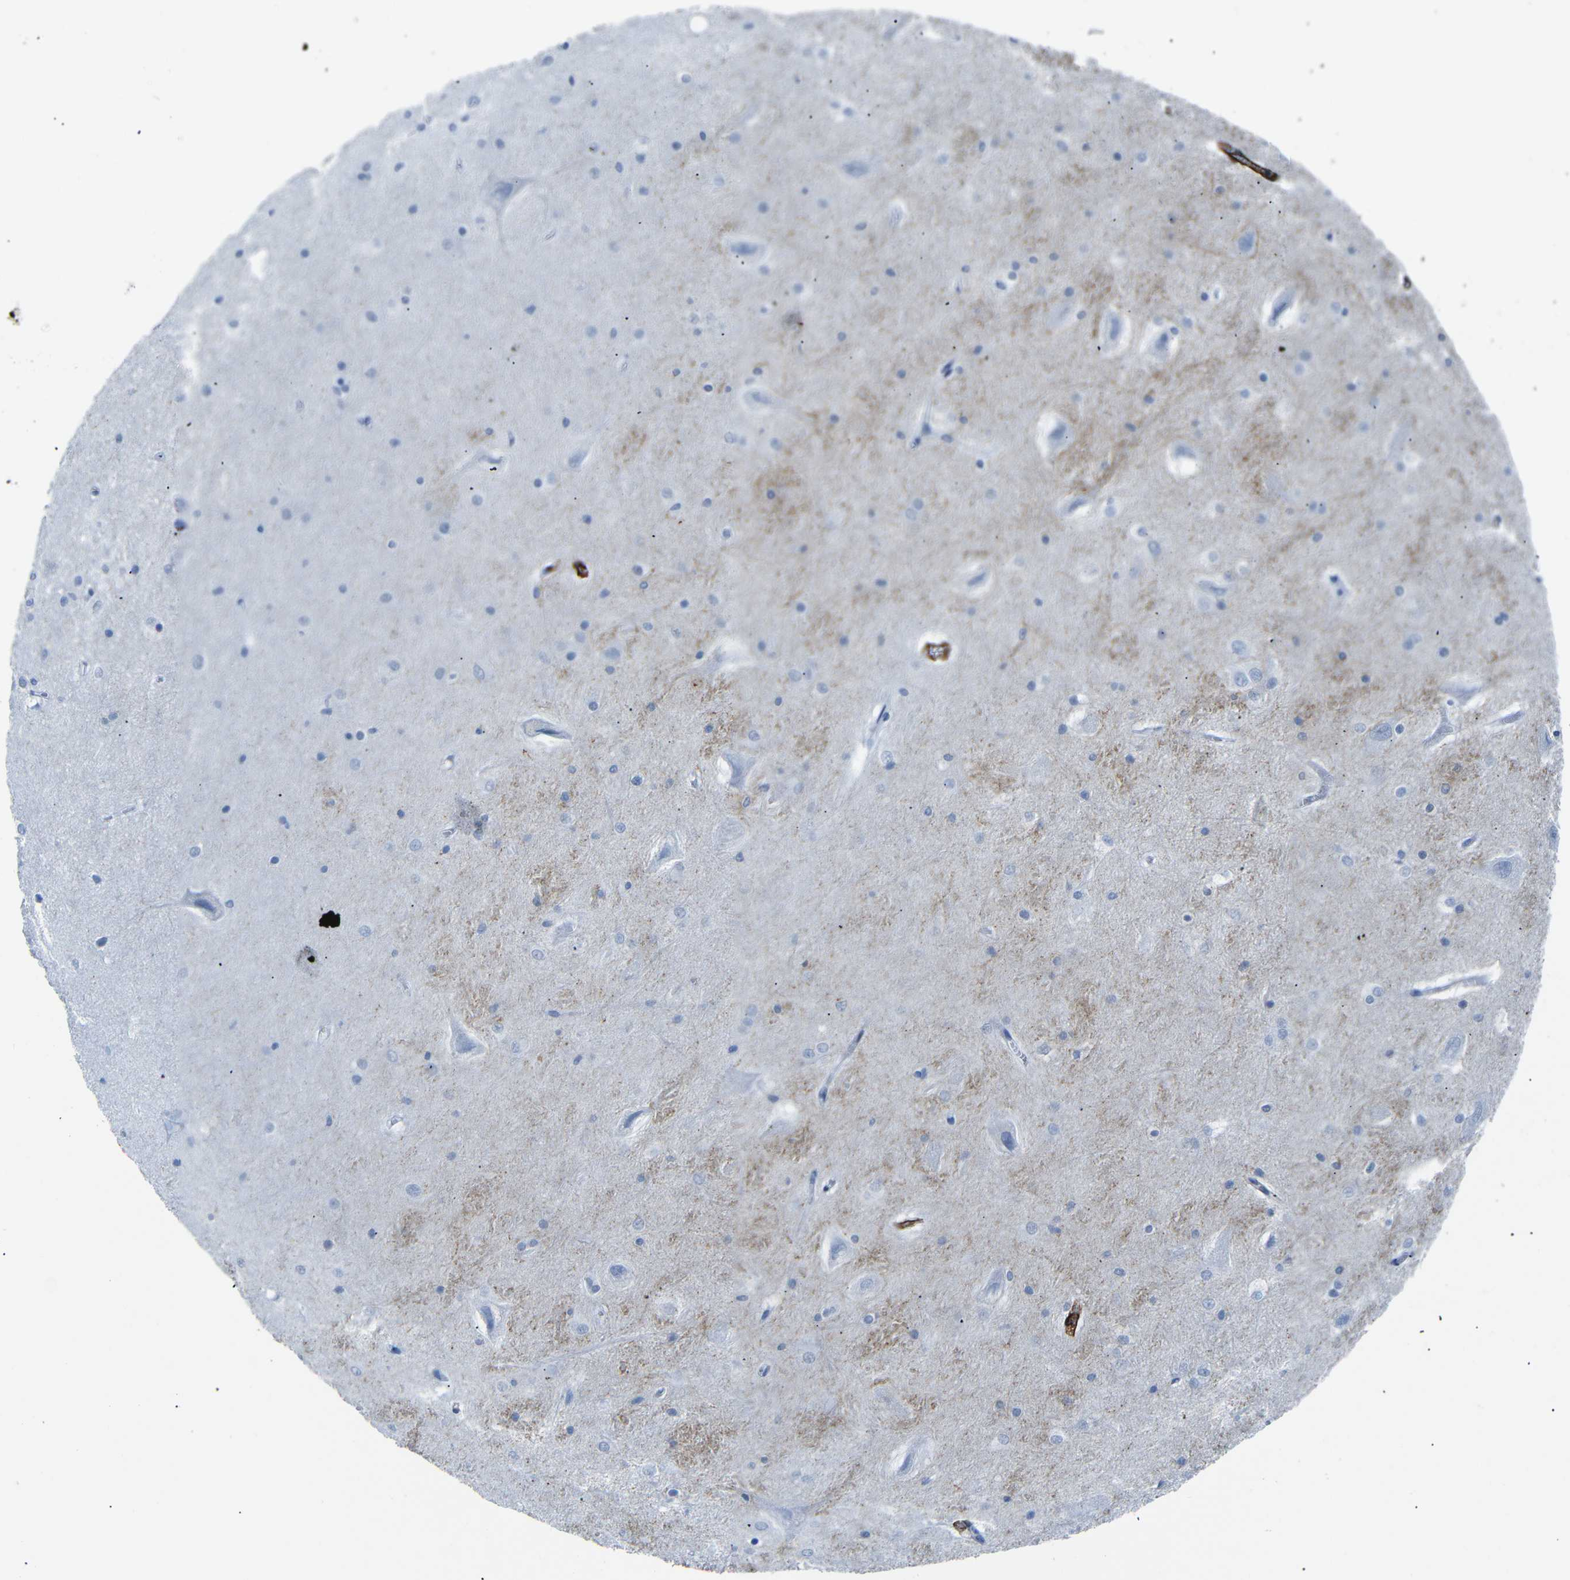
{"staining": {"intensity": "negative", "quantity": "none", "location": "none"}, "tissue": "hippocampus", "cell_type": "Glial cells", "image_type": "normal", "snomed": [{"axis": "morphology", "description": "Normal tissue, NOS"}, {"axis": "topography", "description": "Hippocampus"}], "caption": "Immunohistochemical staining of benign hippocampus reveals no significant positivity in glial cells. The staining is performed using DAB (3,3'-diaminobenzidine) brown chromogen with nuclei counter-stained in using hematoxylin.", "gene": "ACTA2", "patient": {"sex": "male", "age": 45}}